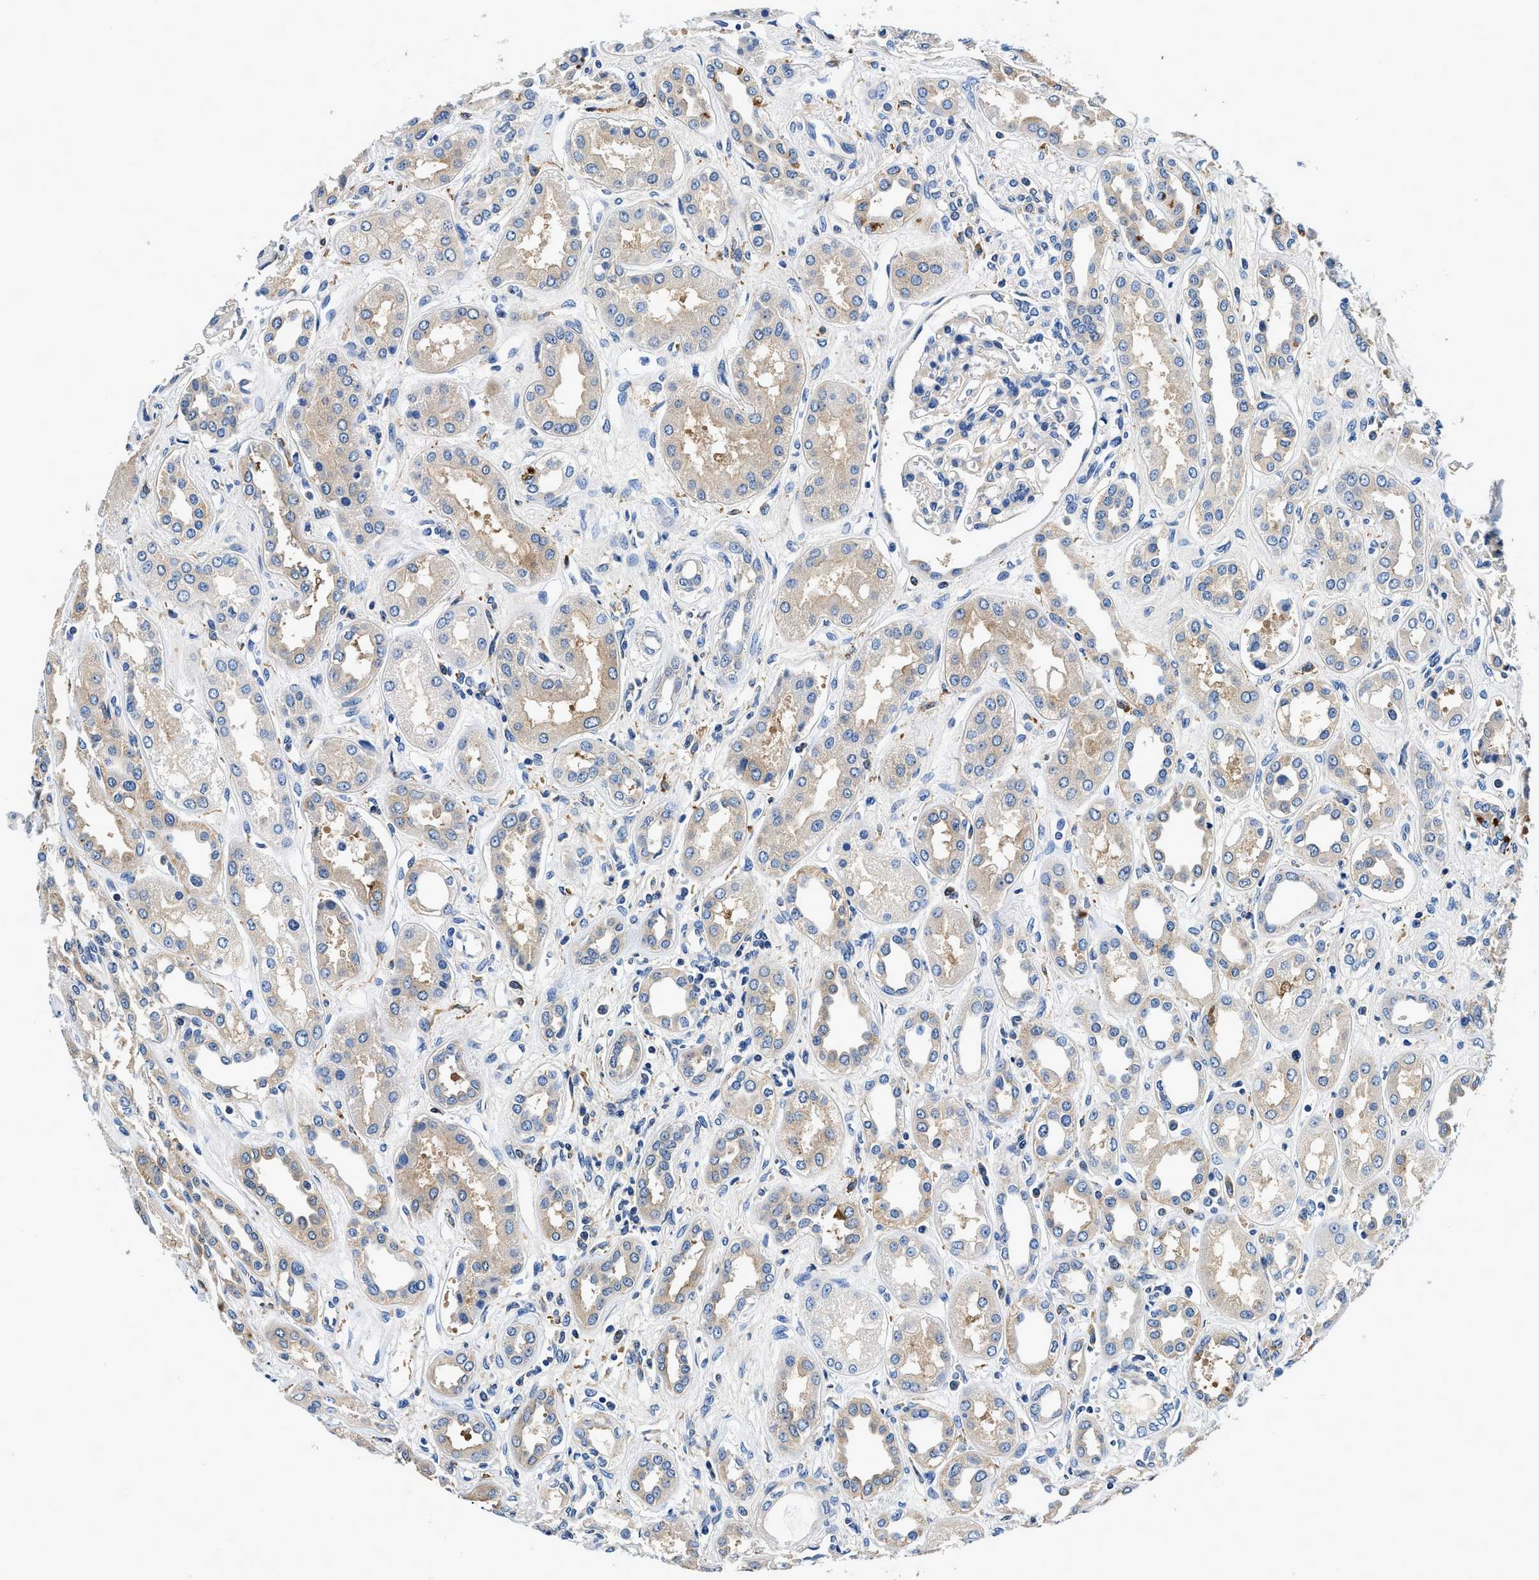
{"staining": {"intensity": "weak", "quantity": "<25%", "location": "cytoplasmic/membranous"}, "tissue": "kidney", "cell_type": "Cells in glomeruli", "image_type": "normal", "snomed": [{"axis": "morphology", "description": "Normal tissue, NOS"}, {"axis": "topography", "description": "Kidney"}], "caption": "Unremarkable kidney was stained to show a protein in brown. There is no significant expression in cells in glomeruli. The staining is performed using DAB (3,3'-diaminobenzidine) brown chromogen with nuclei counter-stained in using hematoxylin.", "gene": "ZFAND3", "patient": {"sex": "male", "age": 59}}